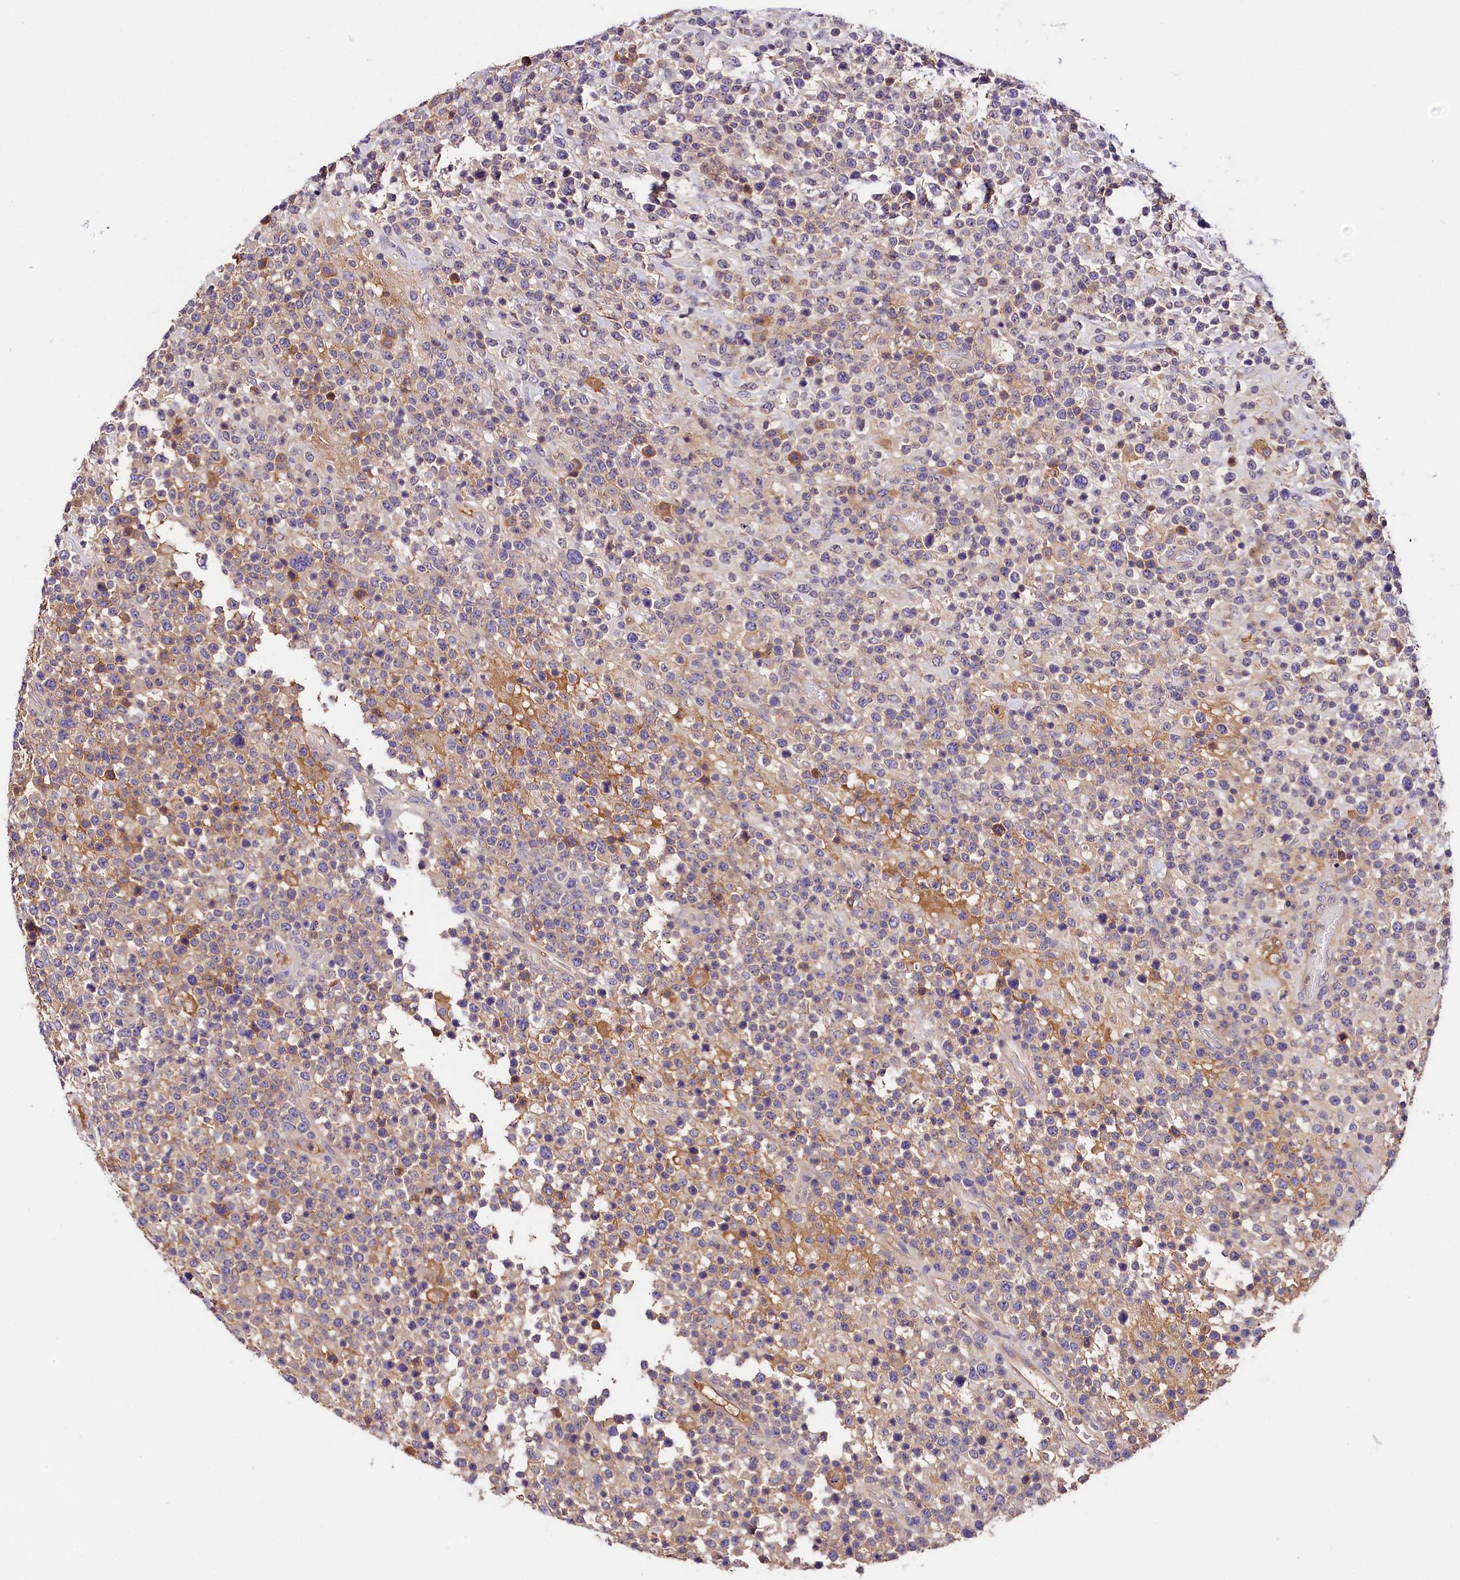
{"staining": {"intensity": "negative", "quantity": "none", "location": "none"}, "tissue": "lymphoma", "cell_type": "Tumor cells", "image_type": "cancer", "snomed": [{"axis": "morphology", "description": "Malignant lymphoma, non-Hodgkin's type, High grade"}, {"axis": "topography", "description": "Colon"}], "caption": "Immunohistochemistry photomicrograph of neoplastic tissue: high-grade malignant lymphoma, non-Hodgkin's type stained with DAB demonstrates no significant protein positivity in tumor cells.", "gene": "ARMC6", "patient": {"sex": "female", "age": 53}}